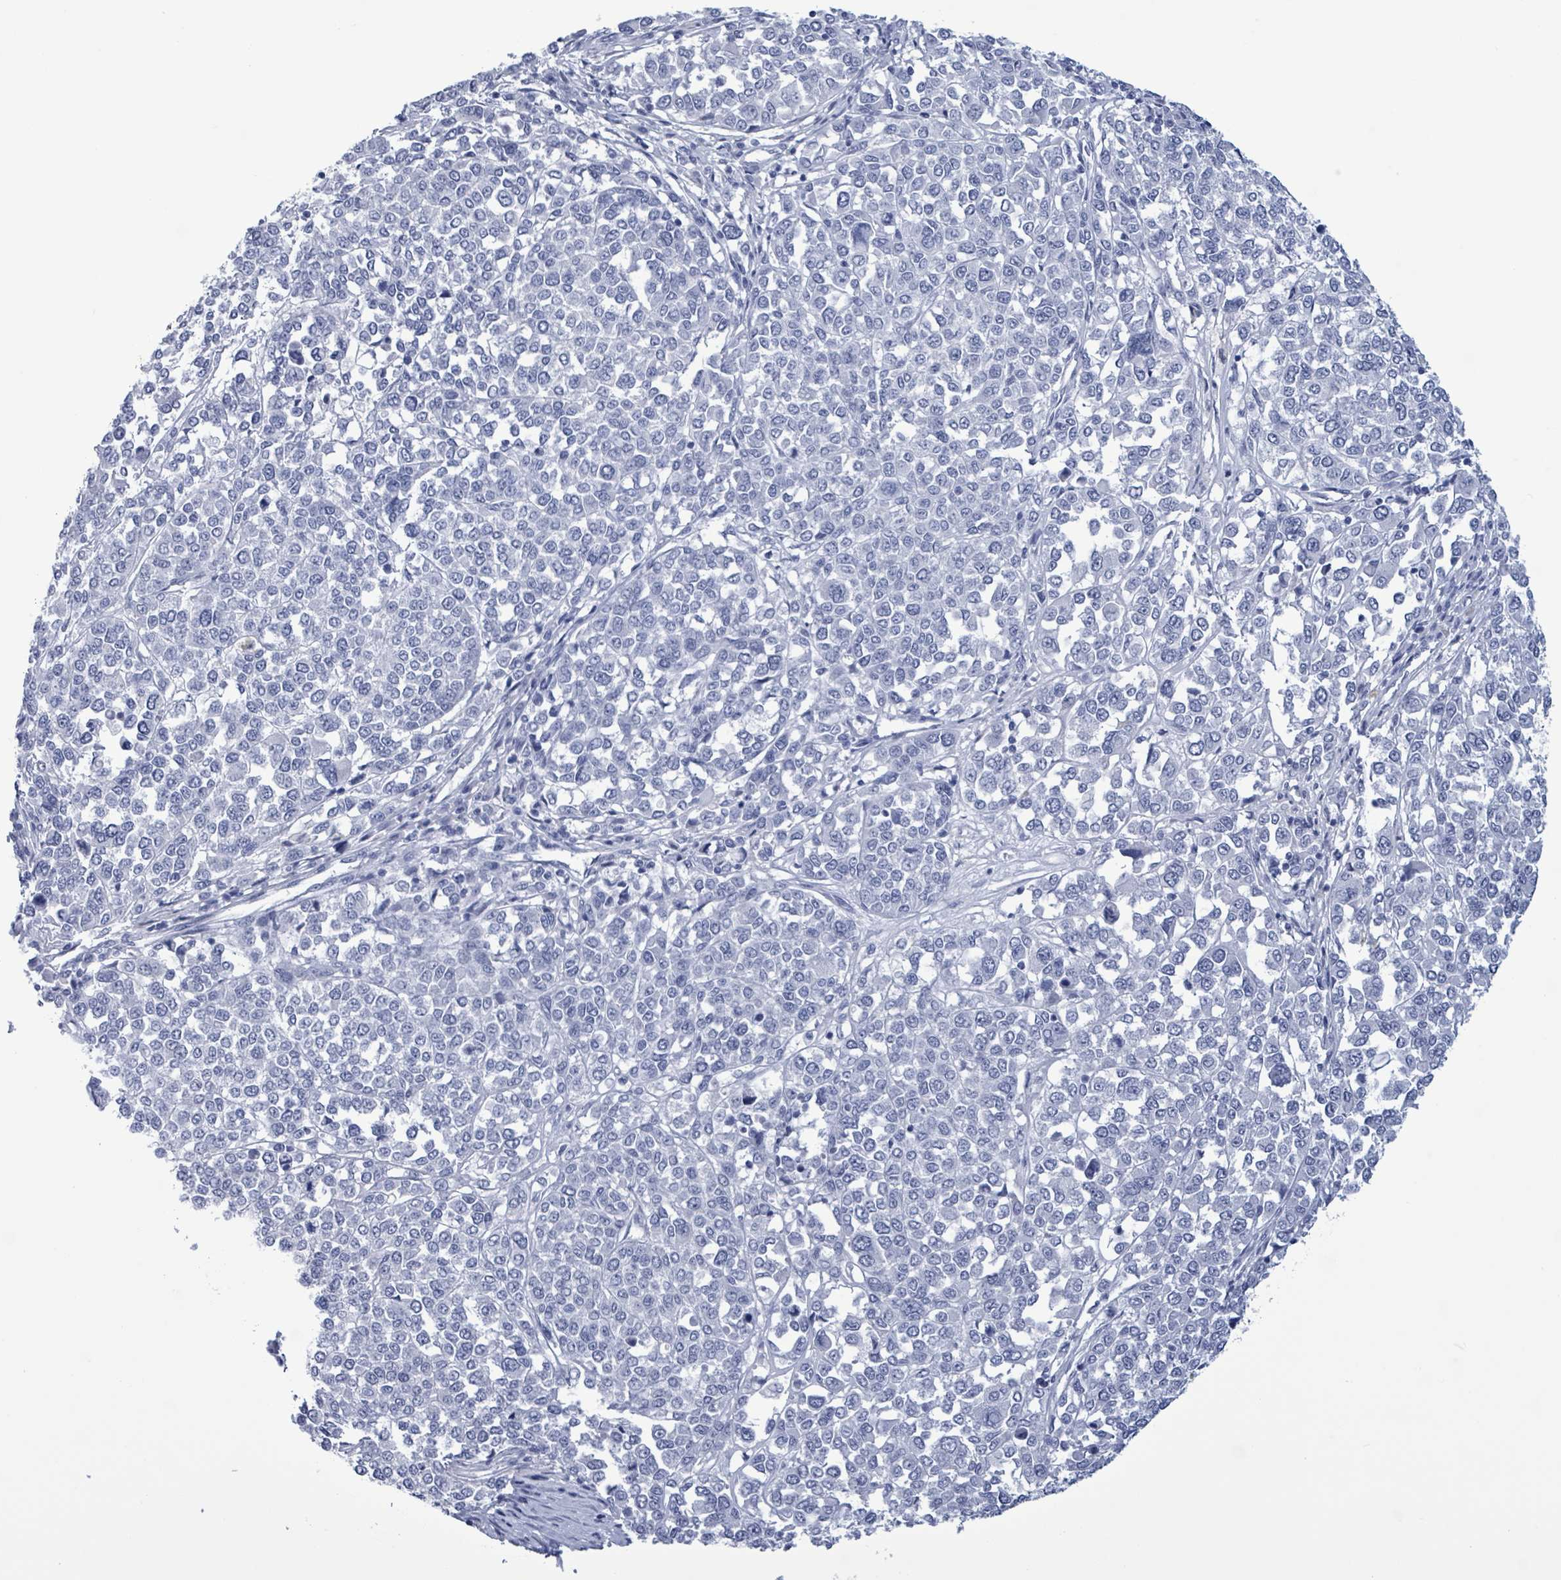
{"staining": {"intensity": "negative", "quantity": "none", "location": "none"}, "tissue": "melanoma", "cell_type": "Tumor cells", "image_type": "cancer", "snomed": [{"axis": "morphology", "description": "Malignant melanoma, Metastatic site"}, {"axis": "topography", "description": "Lymph node"}], "caption": "Melanoma was stained to show a protein in brown. There is no significant staining in tumor cells. (DAB (3,3'-diaminobenzidine) immunohistochemistry with hematoxylin counter stain).", "gene": "NKX2-1", "patient": {"sex": "male", "age": 44}}